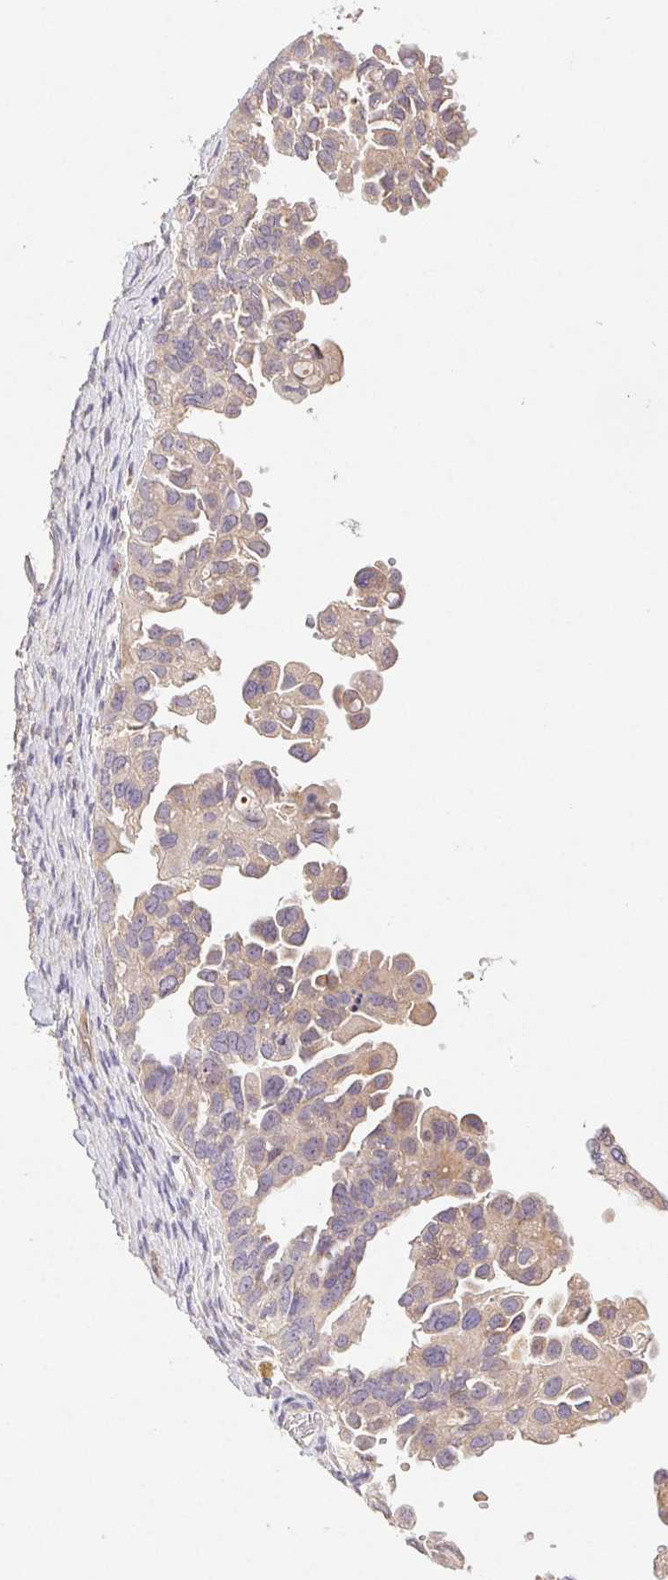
{"staining": {"intensity": "weak", "quantity": ">75%", "location": "cytoplasmic/membranous"}, "tissue": "ovarian cancer", "cell_type": "Tumor cells", "image_type": "cancer", "snomed": [{"axis": "morphology", "description": "Cystadenocarcinoma, serous, NOS"}, {"axis": "topography", "description": "Ovary"}], "caption": "A photomicrograph of ovarian cancer stained for a protein shows weak cytoplasmic/membranous brown staining in tumor cells.", "gene": "RAB11A", "patient": {"sex": "female", "age": 53}}